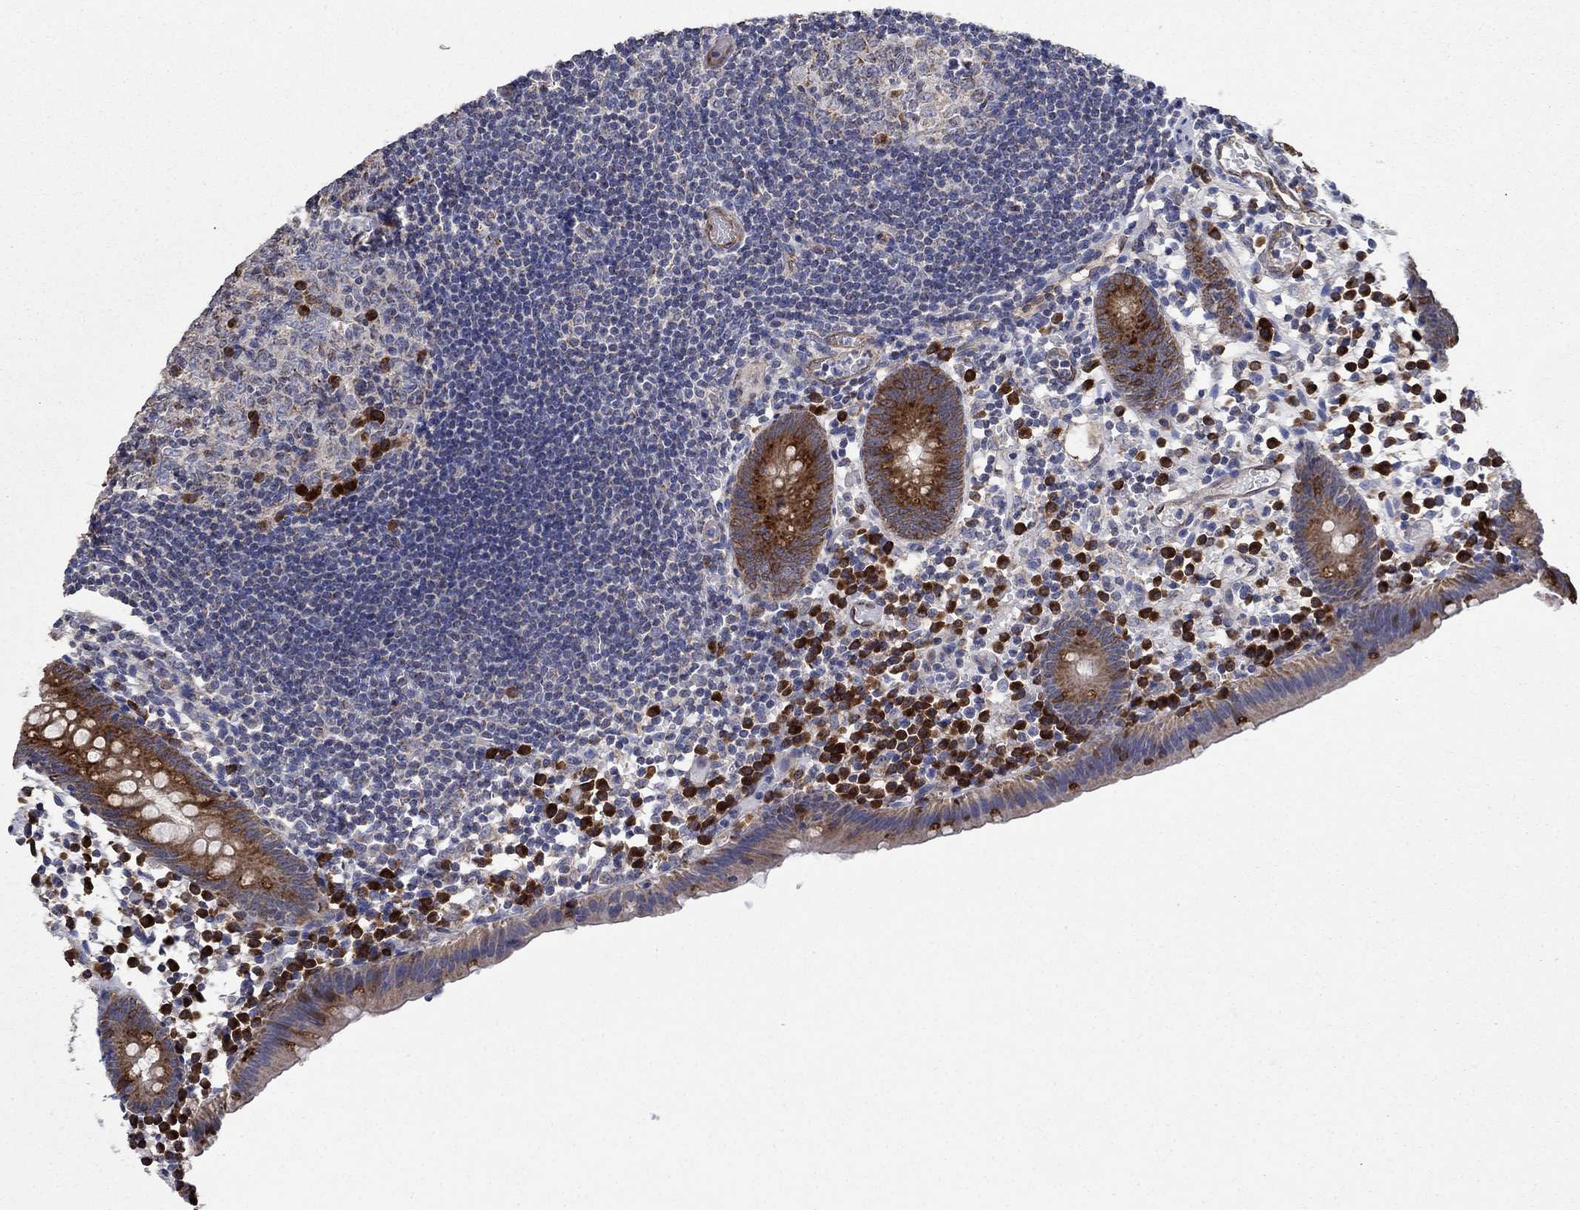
{"staining": {"intensity": "strong", "quantity": "25%-75%", "location": "cytoplasmic/membranous"}, "tissue": "appendix", "cell_type": "Glandular cells", "image_type": "normal", "snomed": [{"axis": "morphology", "description": "Normal tissue, NOS"}, {"axis": "topography", "description": "Appendix"}], "caption": "Immunohistochemistry (IHC) image of benign appendix: human appendix stained using IHC shows high levels of strong protein expression localized specifically in the cytoplasmic/membranous of glandular cells, appearing as a cytoplasmic/membranous brown color.", "gene": "HID1", "patient": {"sex": "female", "age": 40}}